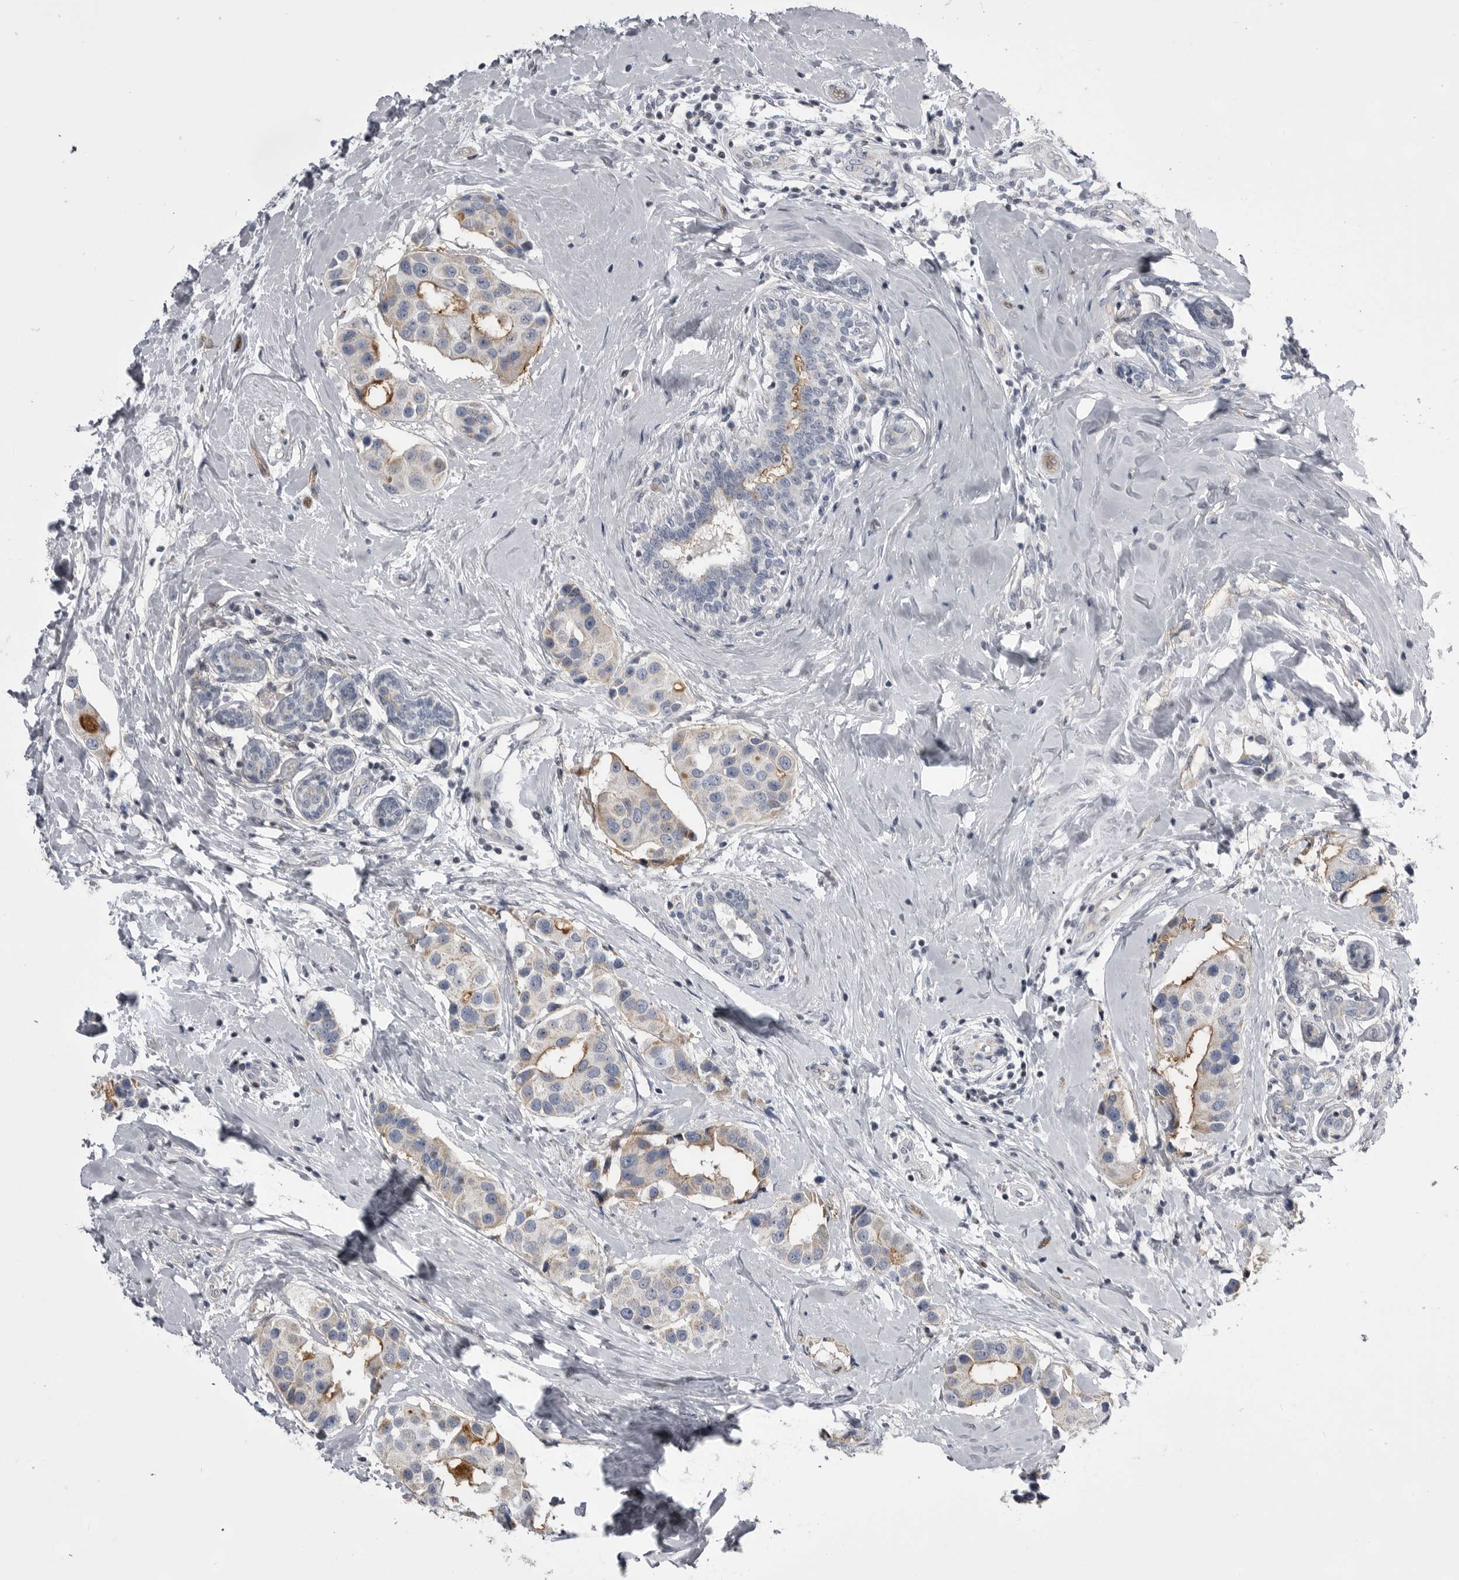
{"staining": {"intensity": "moderate", "quantity": "25%-75%", "location": "cytoplasmic/membranous"}, "tissue": "breast cancer", "cell_type": "Tumor cells", "image_type": "cancer", "snomed": [{"axis": "morphology", "description": "Normal tissue, NOS"}, {"axis": "morphology", "description": "Duct carcinoma"}, {"axis": "topography", "description": "Breast"}], "caption": "A medium amount of moderate cytoplasmic/membranous expression is appreciated in about 25%-75% of tumor cells in breast intraductal carcinoma tissue.", "gene": "OPLAH", "patient": {"sex": "female", "age": 39}}